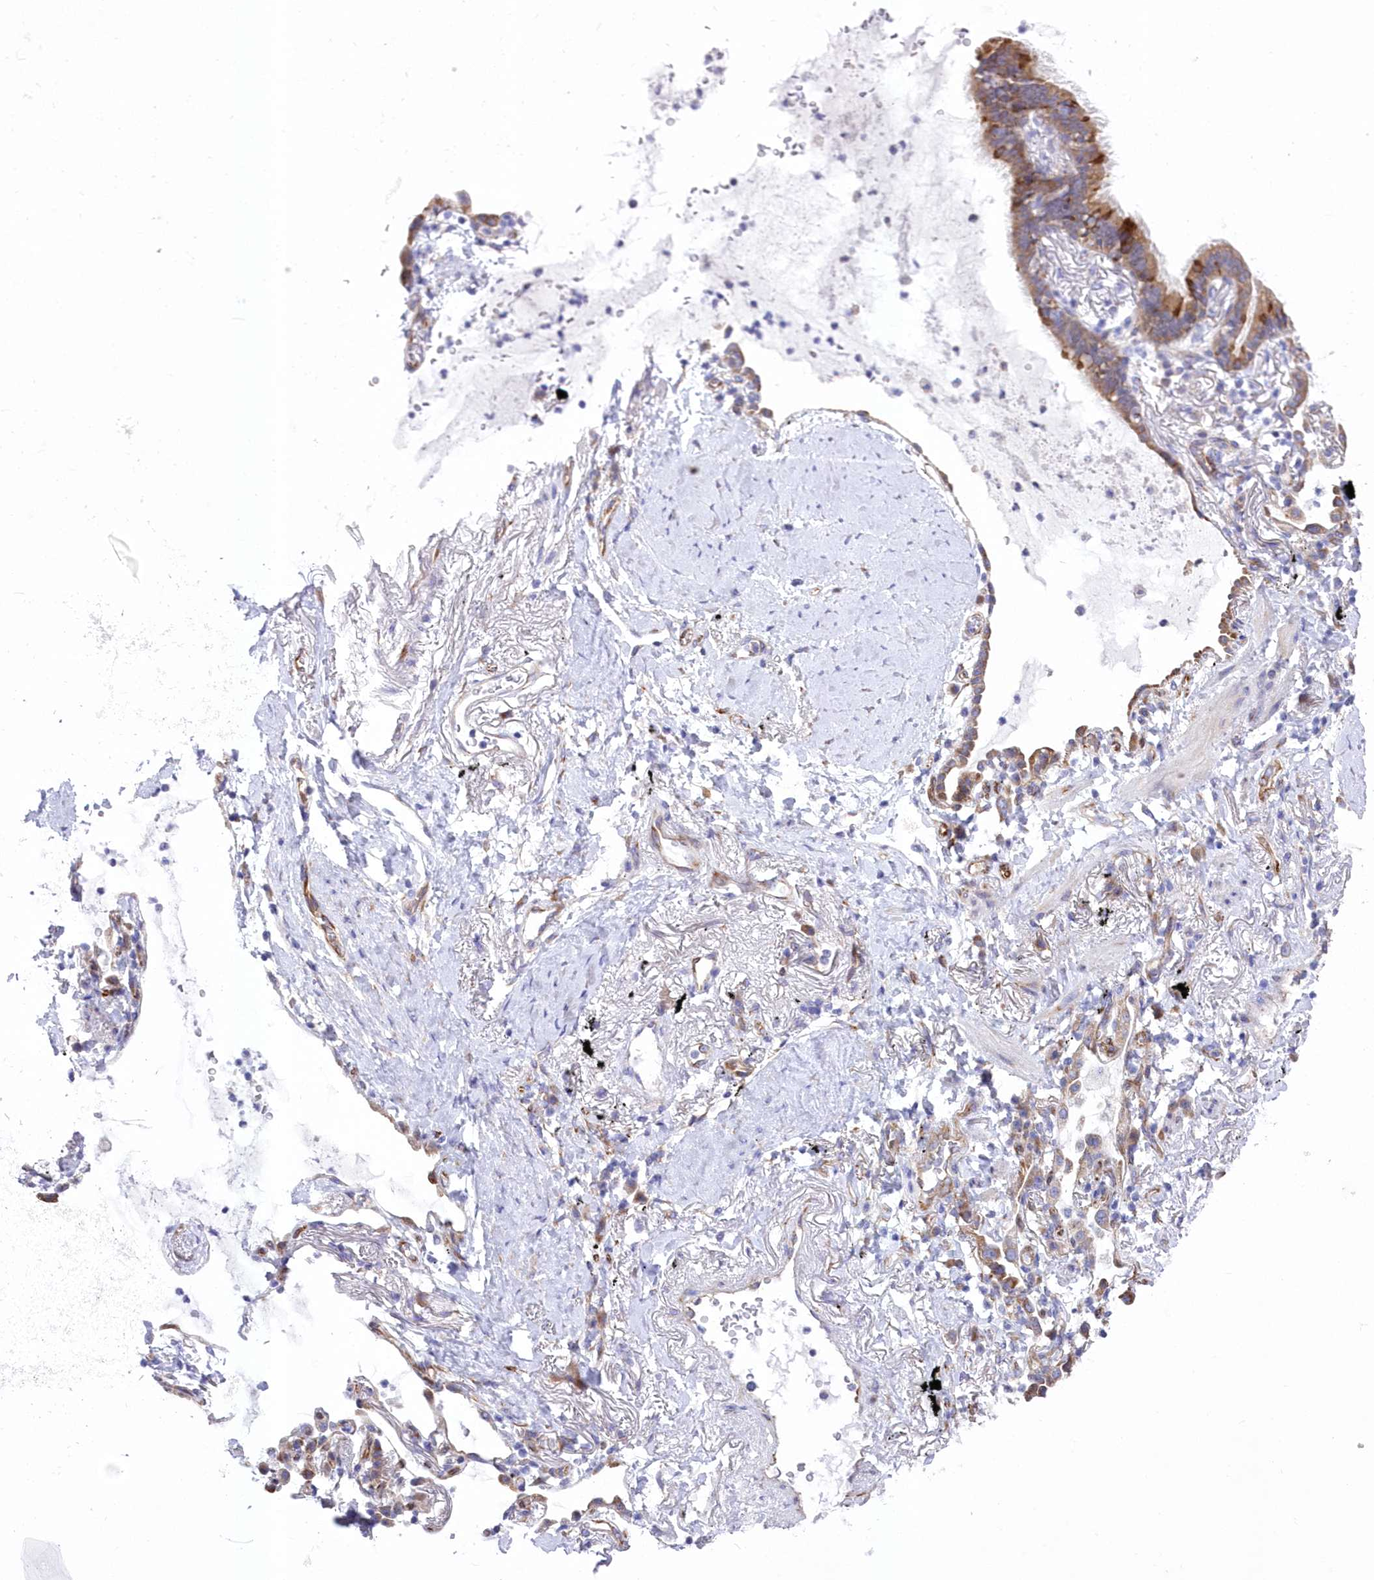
{"staining": {"intensity": "moderate", "quantity": "25%-75%", "location": "cytoplasmic/membranous"}, "tissue": "lung cancer", "cell_type": "Tumor cells", "image_type": "cancer", "snomed": [{"axis": "morphology", "description": "Adenocarcinoma, NOS"}, {"axis": "topography", "description": "Lung"}], "caption": "Immunohistochemical staining of adenocarcinoma (lung) shows moderate cytoplasmic/membranous protein positivity in approximately 25%-75% of tumor cells. (DAB = brown stain, brightfield microscopy at high magnification).", "gene": "YTHDC2", "patient": {"sex": "female", "age": 70}}